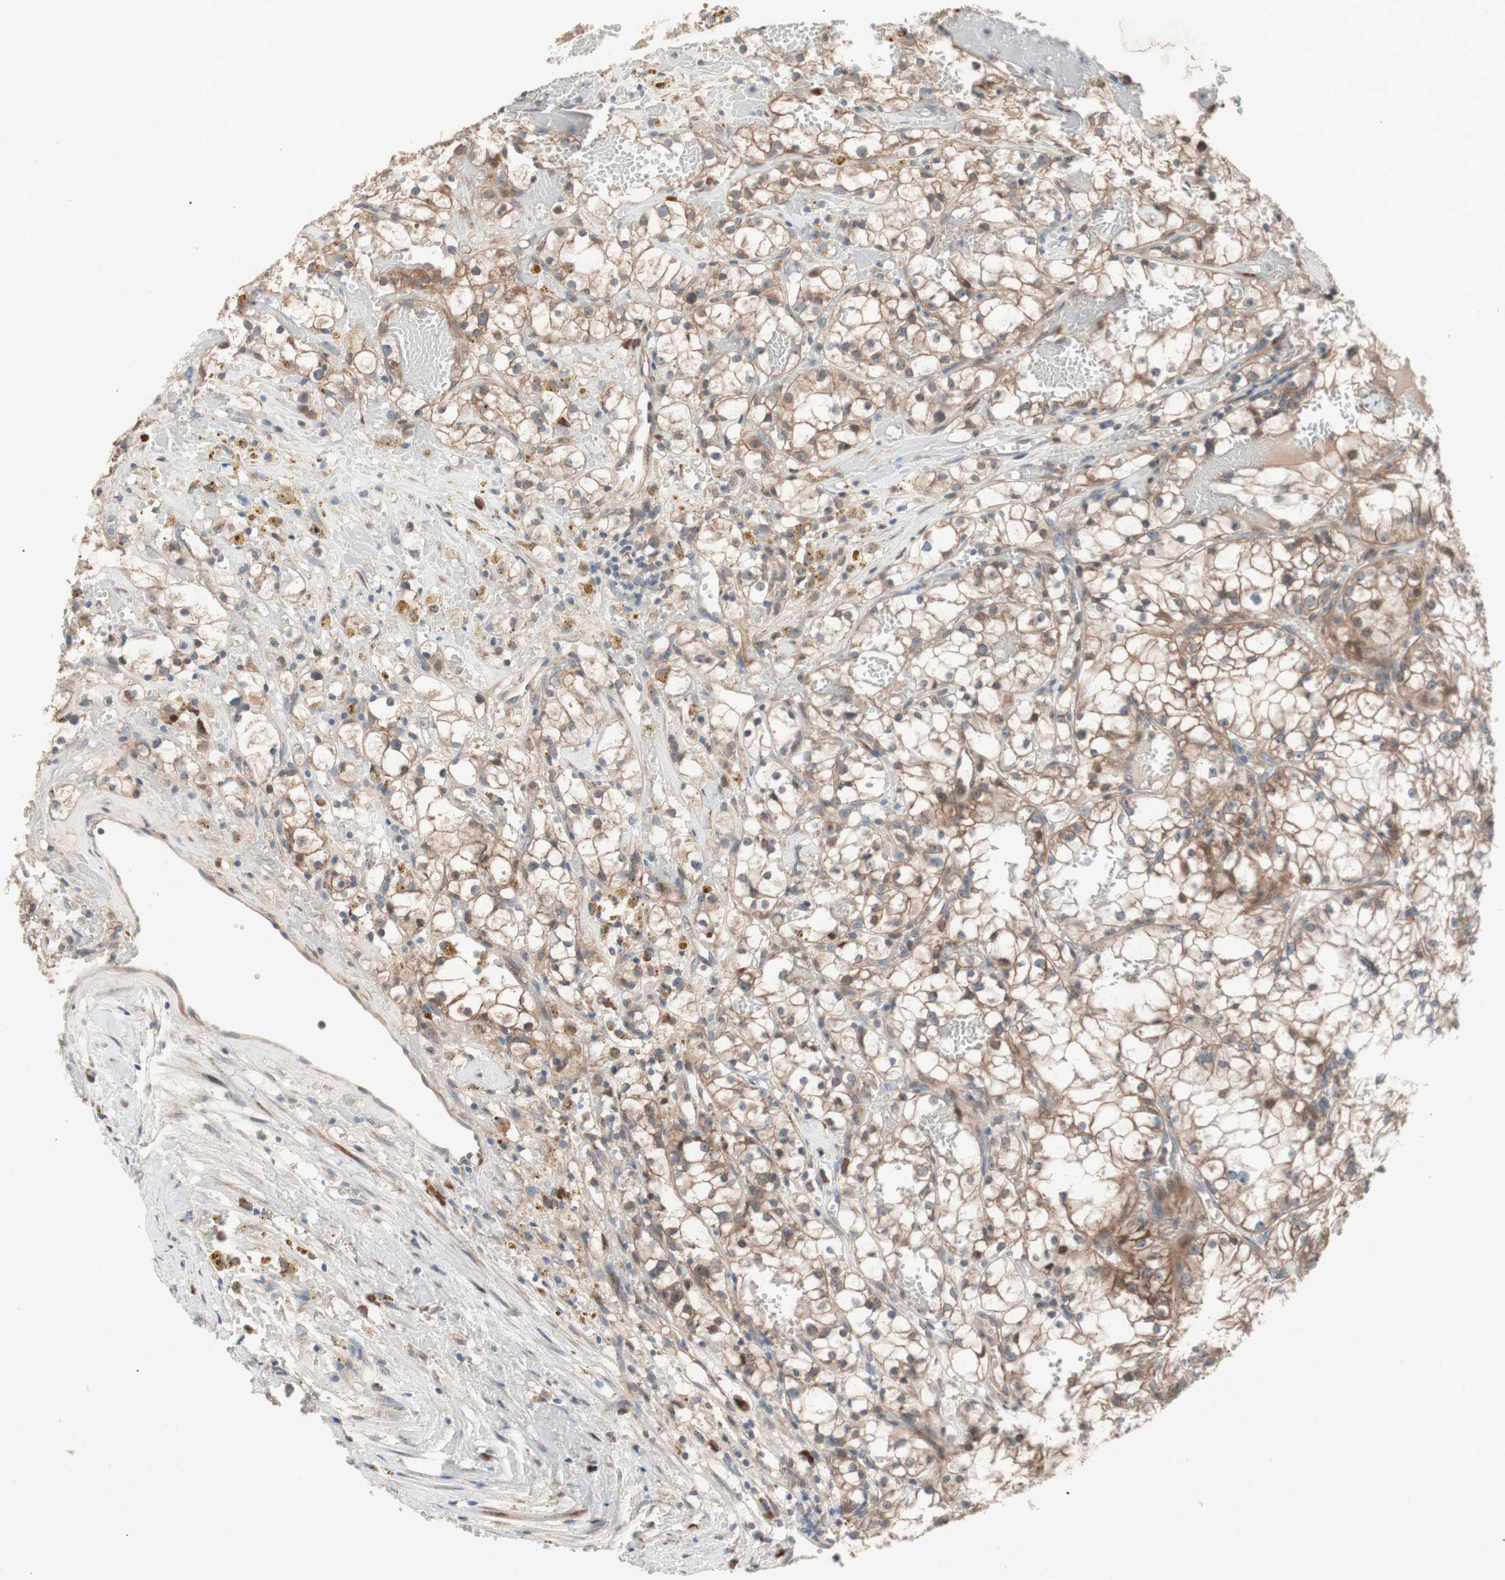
{"staining": {"intensity": "moderate", "quantity": ">75%", "location": "cytoplasmic/membranous"}, "tissue": "renal cancer", "cell_type": "Tumor cells", "image_type": "cancer", "snomed": [{"axis": "morphology", "description": "Adenocarcinoma, NOS"}, {"axis": "topography", "description": "Kidney"}], "caption": "Protein staining of renal cancer (adenocarcinoma) tissue displays moderate cytoplasmic/membranous expression in approximately >75% of tumor cells.", "gene": "FAAH", "patient": {"sex": "male", "age": 56}}